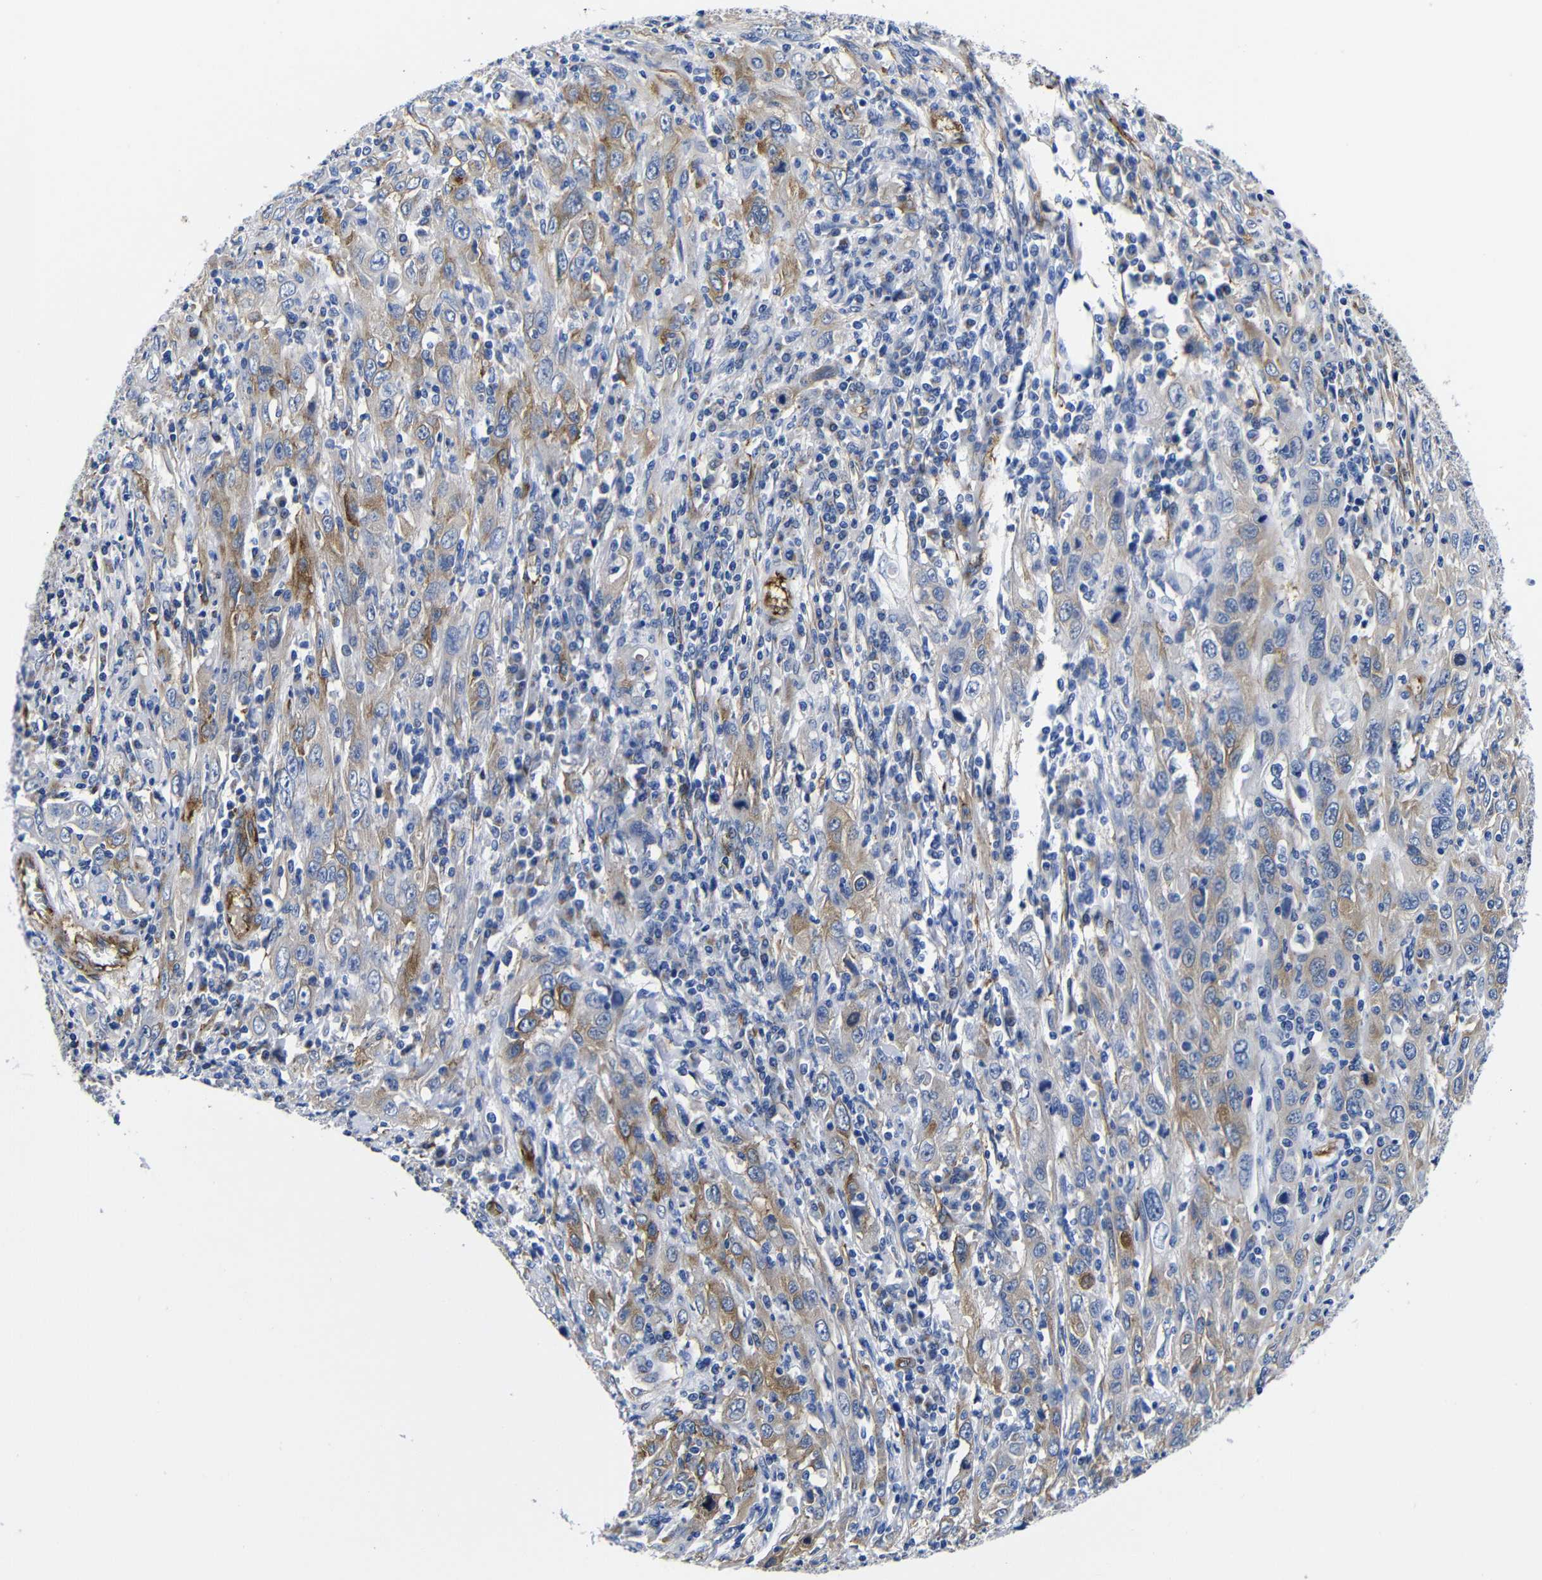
{"staining": {"intensity": "moderate", "quantity": "25%-75%", "location": "cytoplasmic/membranous"}, "tissue": "cervical cancer", "cell_type": "Tumor cells", "image_type": "cancer", "snomed": [{"axis": "morphology", "description": "Squamous cell carcinoma, NOS"}, {"axis": "topography", "description": "Cervix"}], "caption": "Protein staining shows moderate cytoplasmic/membranous expression in approximately 25%-75% of tumor cells in cervical squamous cell carcinoma.", "gene": "LRIG1", "patient": {"sex": "female", "age": 46}}